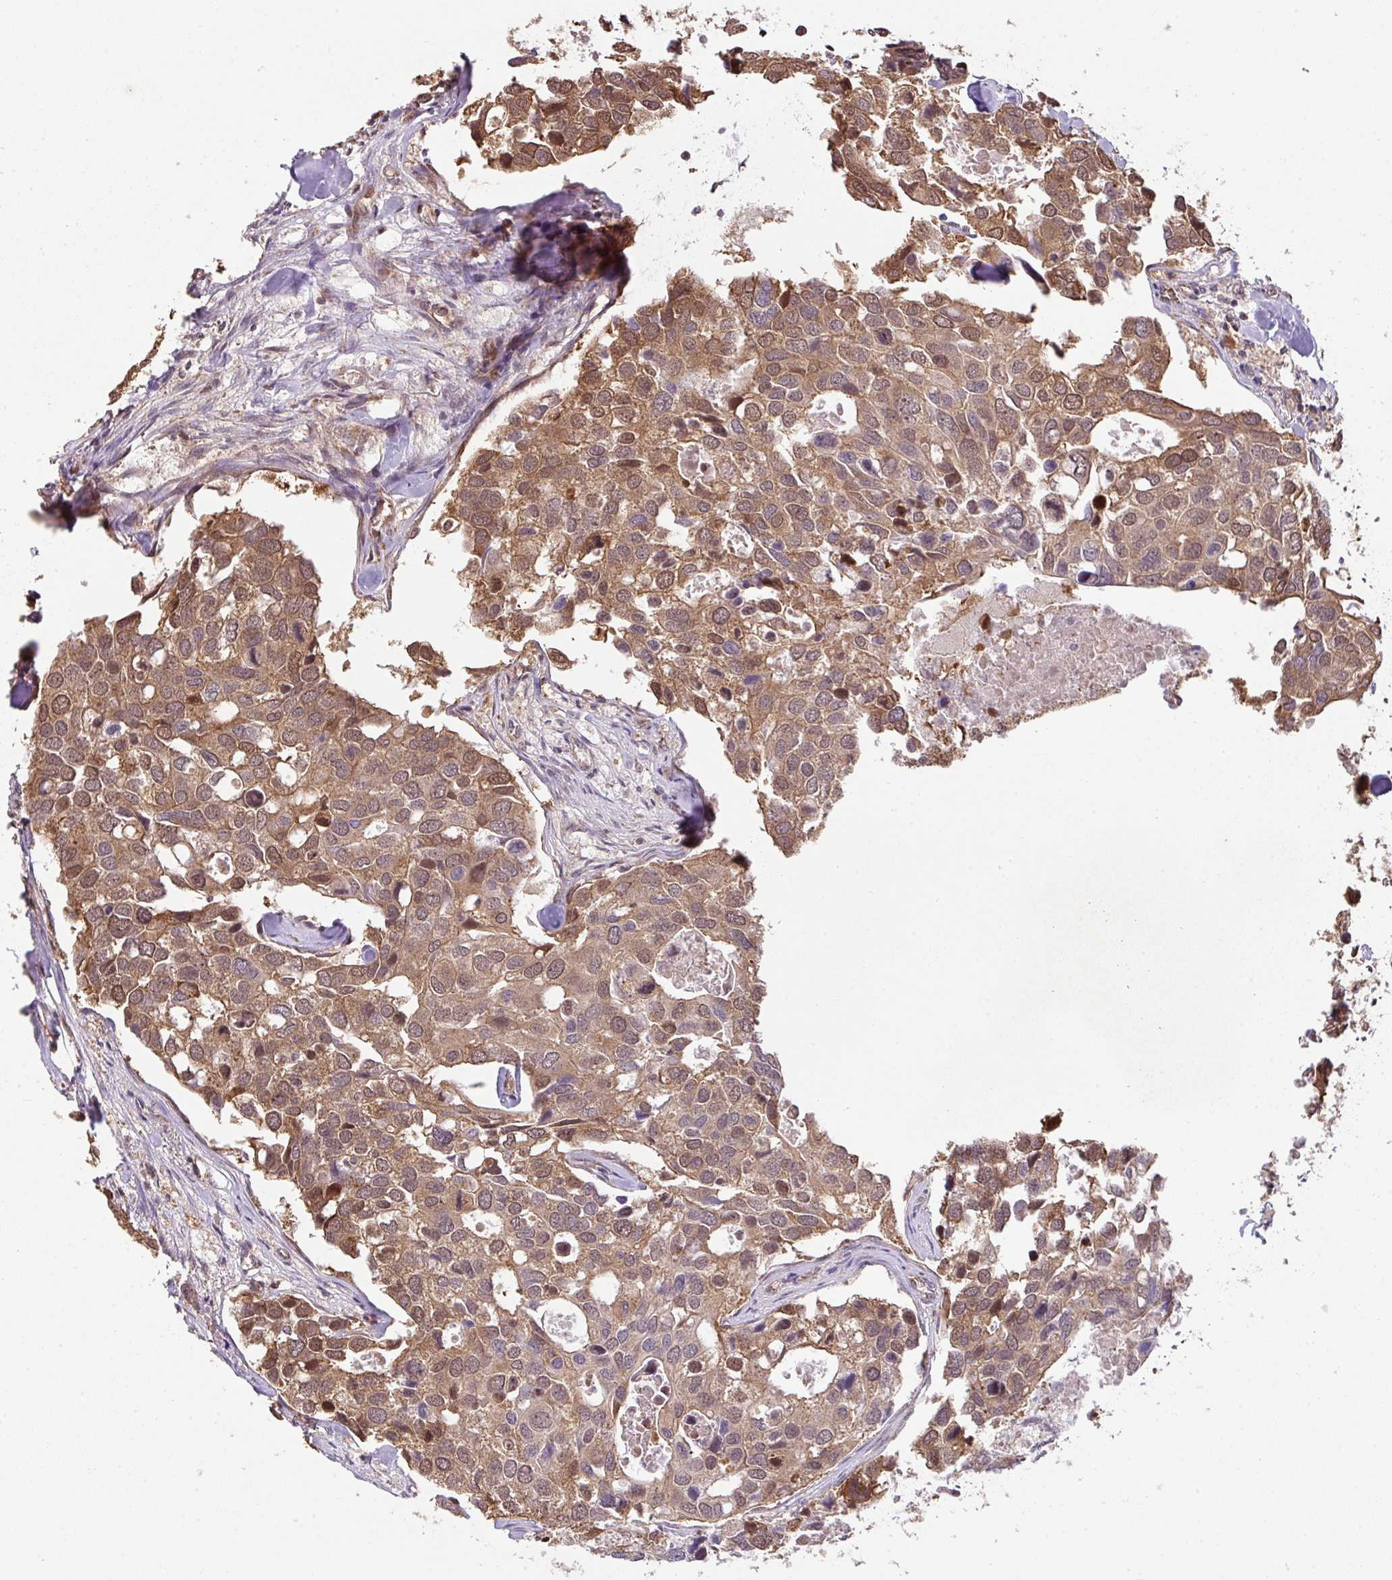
{"staining": {"intensity": "moderate", "quantity": ">75%", "location": "cytoplasmic/membranous,nuclear"}, "tissue": "breast cancer", "cell_type": "Tumor cells", "image_type": "cancer", "snomed": [{"axis": "morphology", "description": "Duct carcinoma"}, {"axis": "topography", "description": "Breast"}], "caption": "DAB (3,3'-diaminobenzidine) immunohistochemical staining of intraductal carcinoma (breast) shows moderate cytoplasmic/membranous and nuclear protein positivity in approximately >75% of tumor cells.", "gene": "PLK1", "patient": {"sex": "female", "age": 83}}